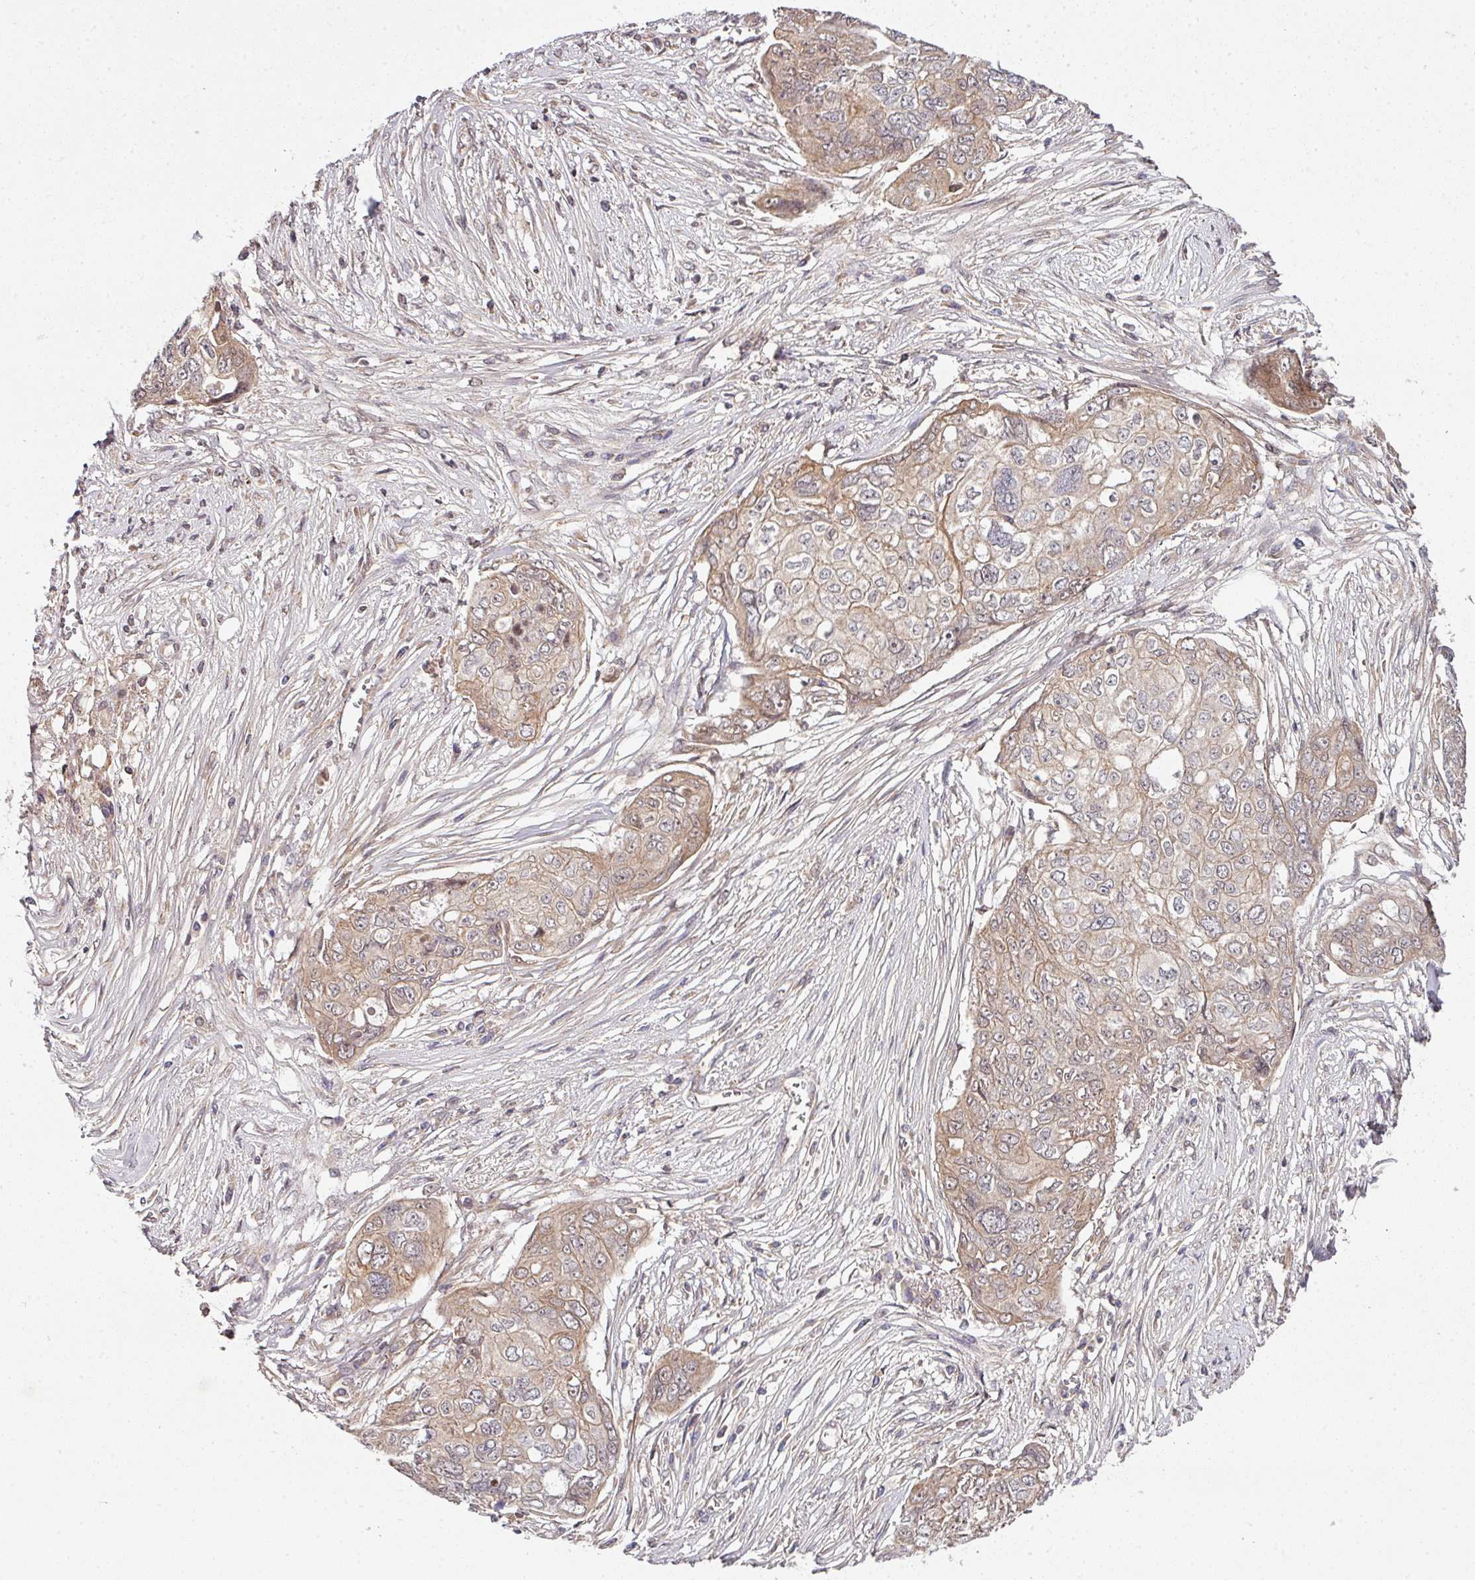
{"staining": {"intensity": "weak", "quantity": ">75%", "location": "cytoplasmic/membranous"}, "tissue": "ovarian cancer", "cell_type": "Tumor cells", "image_type": "cancer", "snomed": [{"axis": "morphology", "description": "Carcinoma, endometroid"}, {"axis": "topography", "description": "Ovary"}], "caption": "The histopathology image exhibits staining of ovarian cancer, revealing weak cytoplasmic/membranous protein expression (brown color) within tumor cells. (DAB IHC with brightfield microscopy, high magnification).", "gene": "CAMLG", "patient": {"sex": "female", "age": 70}}